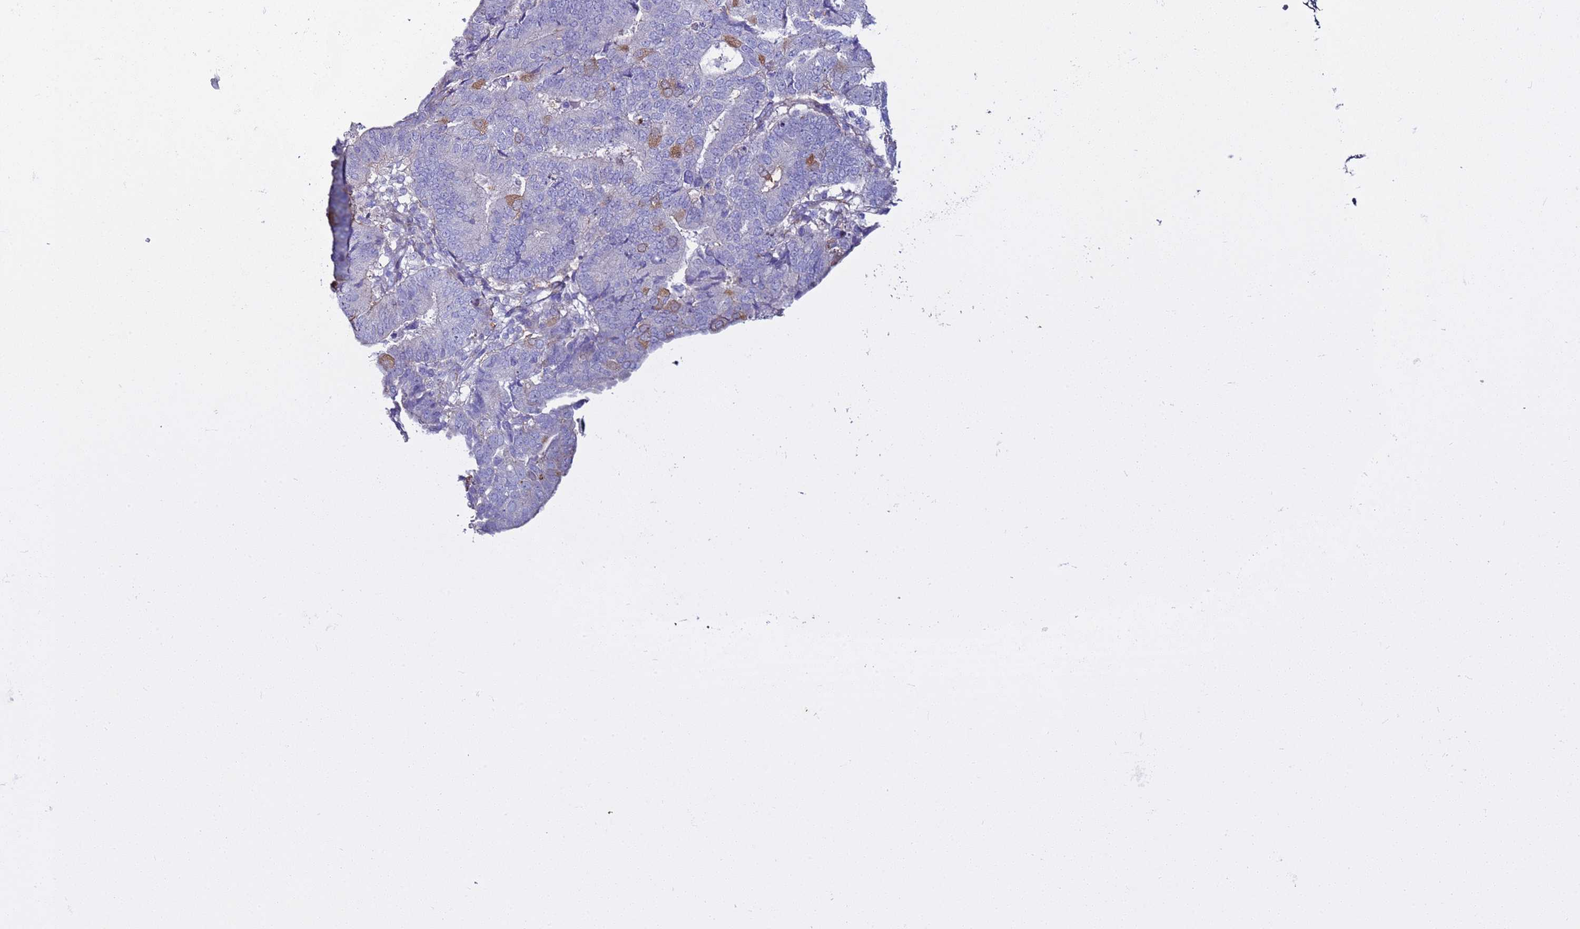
{"staining": {"intensity": "negative", "quantity": "none", "location": "none"}, "tissue": "endometrial cancer", "cell_type": "Tumor cells", "image_type": "cancer", "snomed": [{"axis": "morphology", "description": "Adenocarcinoma, NOS"}, {"axis": "topography", "description": "Endometrium"}], "caption": "Tumor cells are negative for protein expression in human adenocarcinoma (endometrial).", "gene": "RABL2B", "patient": {"sex": "female", "age": 70}}